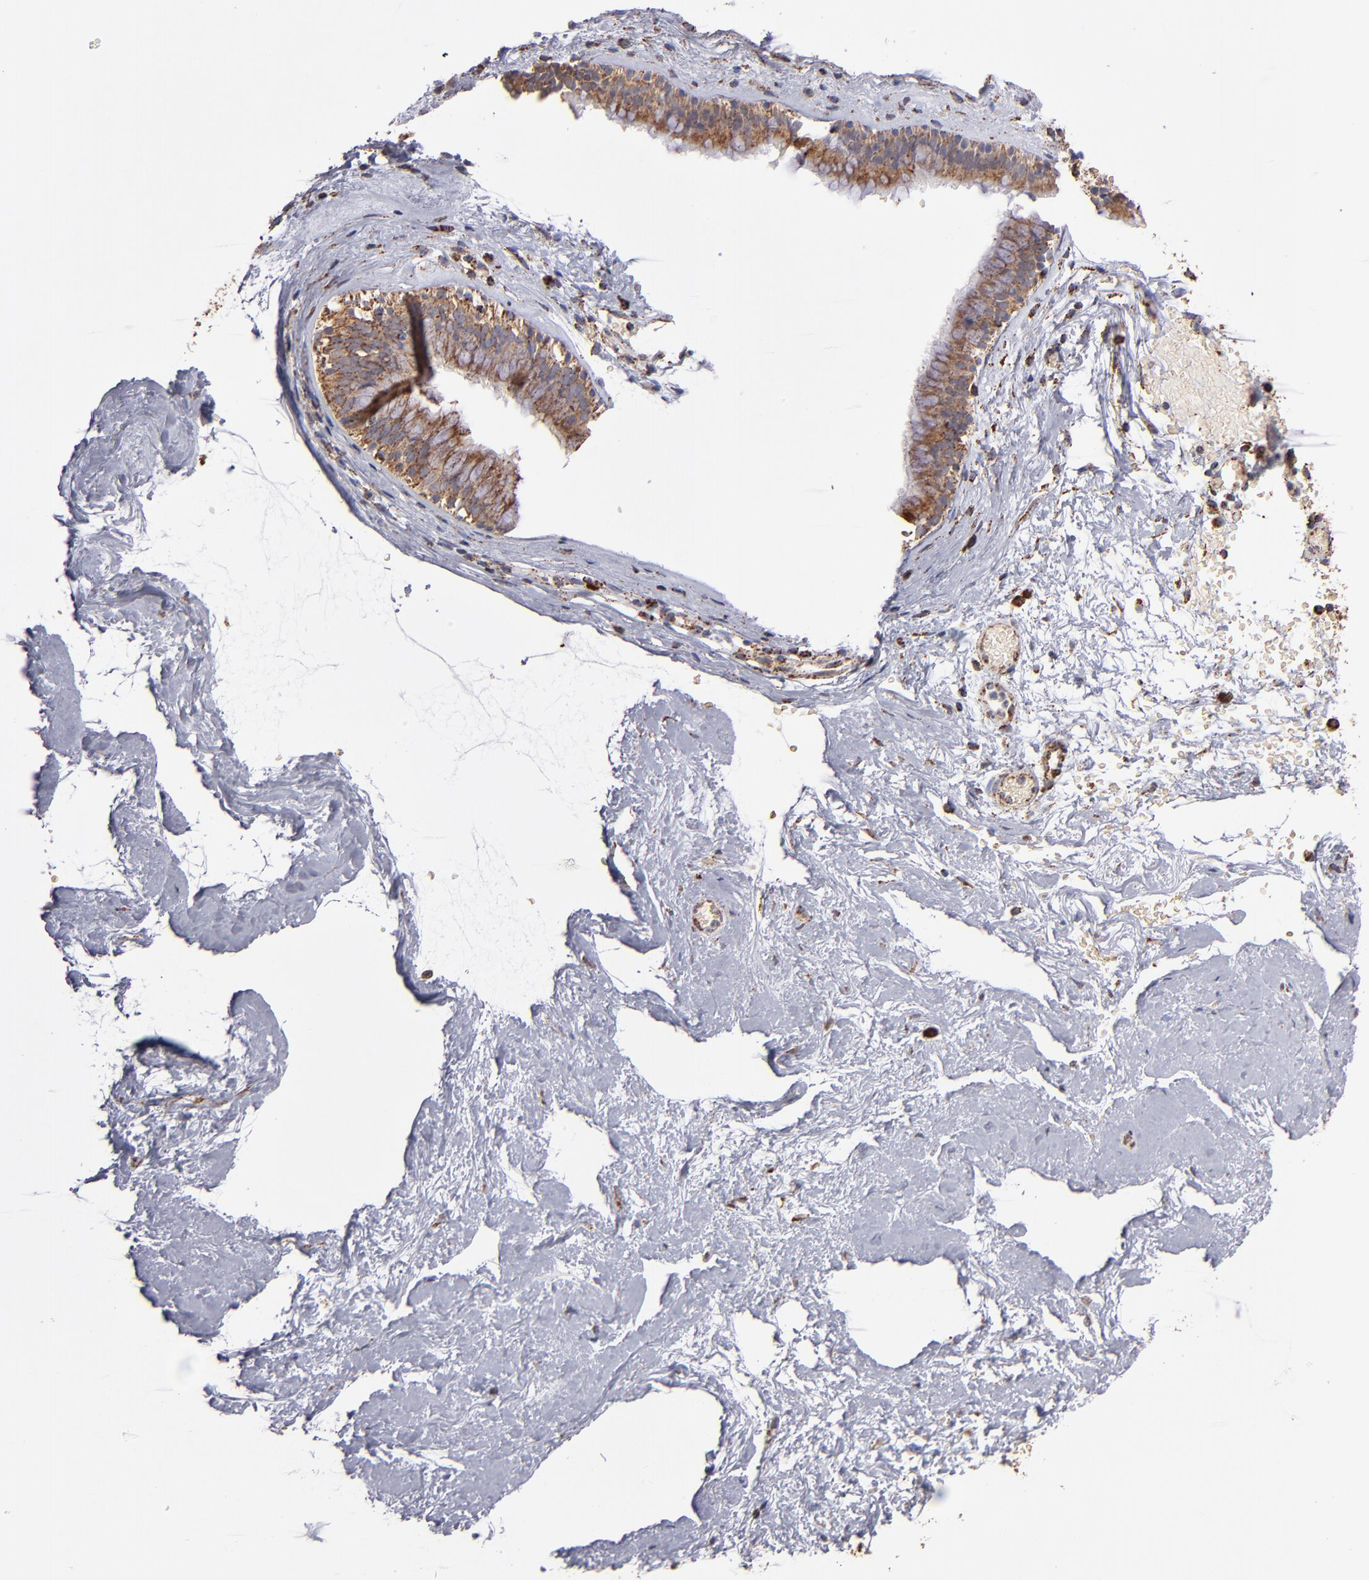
{"staining": {"intensity": "moderate", "quantity": ">75%", "location": "cytoplasmic/membranous"}, "tissue": "nasopharynx", "cell_type": "Respiratory epithelial cells", "image_type": "normal", "snomed": [{"axis": "morphology", "description": "Normal tissue, NOS"}, {"axis": "morphology", "description": "Inflammation, NOS"}, {"axis": "topography", "description": "Nasopharynx"}], "caption": "Nasopharynx stained with immunohistochemistry (IHC) displays moderate cytoplasmic/membranous expression in about >75% of respiratory epithelial cells. Immunohistochemistry (ihc) stains the protein of interest in brown and the nuclei are stained blue.", "gene": "DLST", "patient": {"sex": "male", "age": 48}}